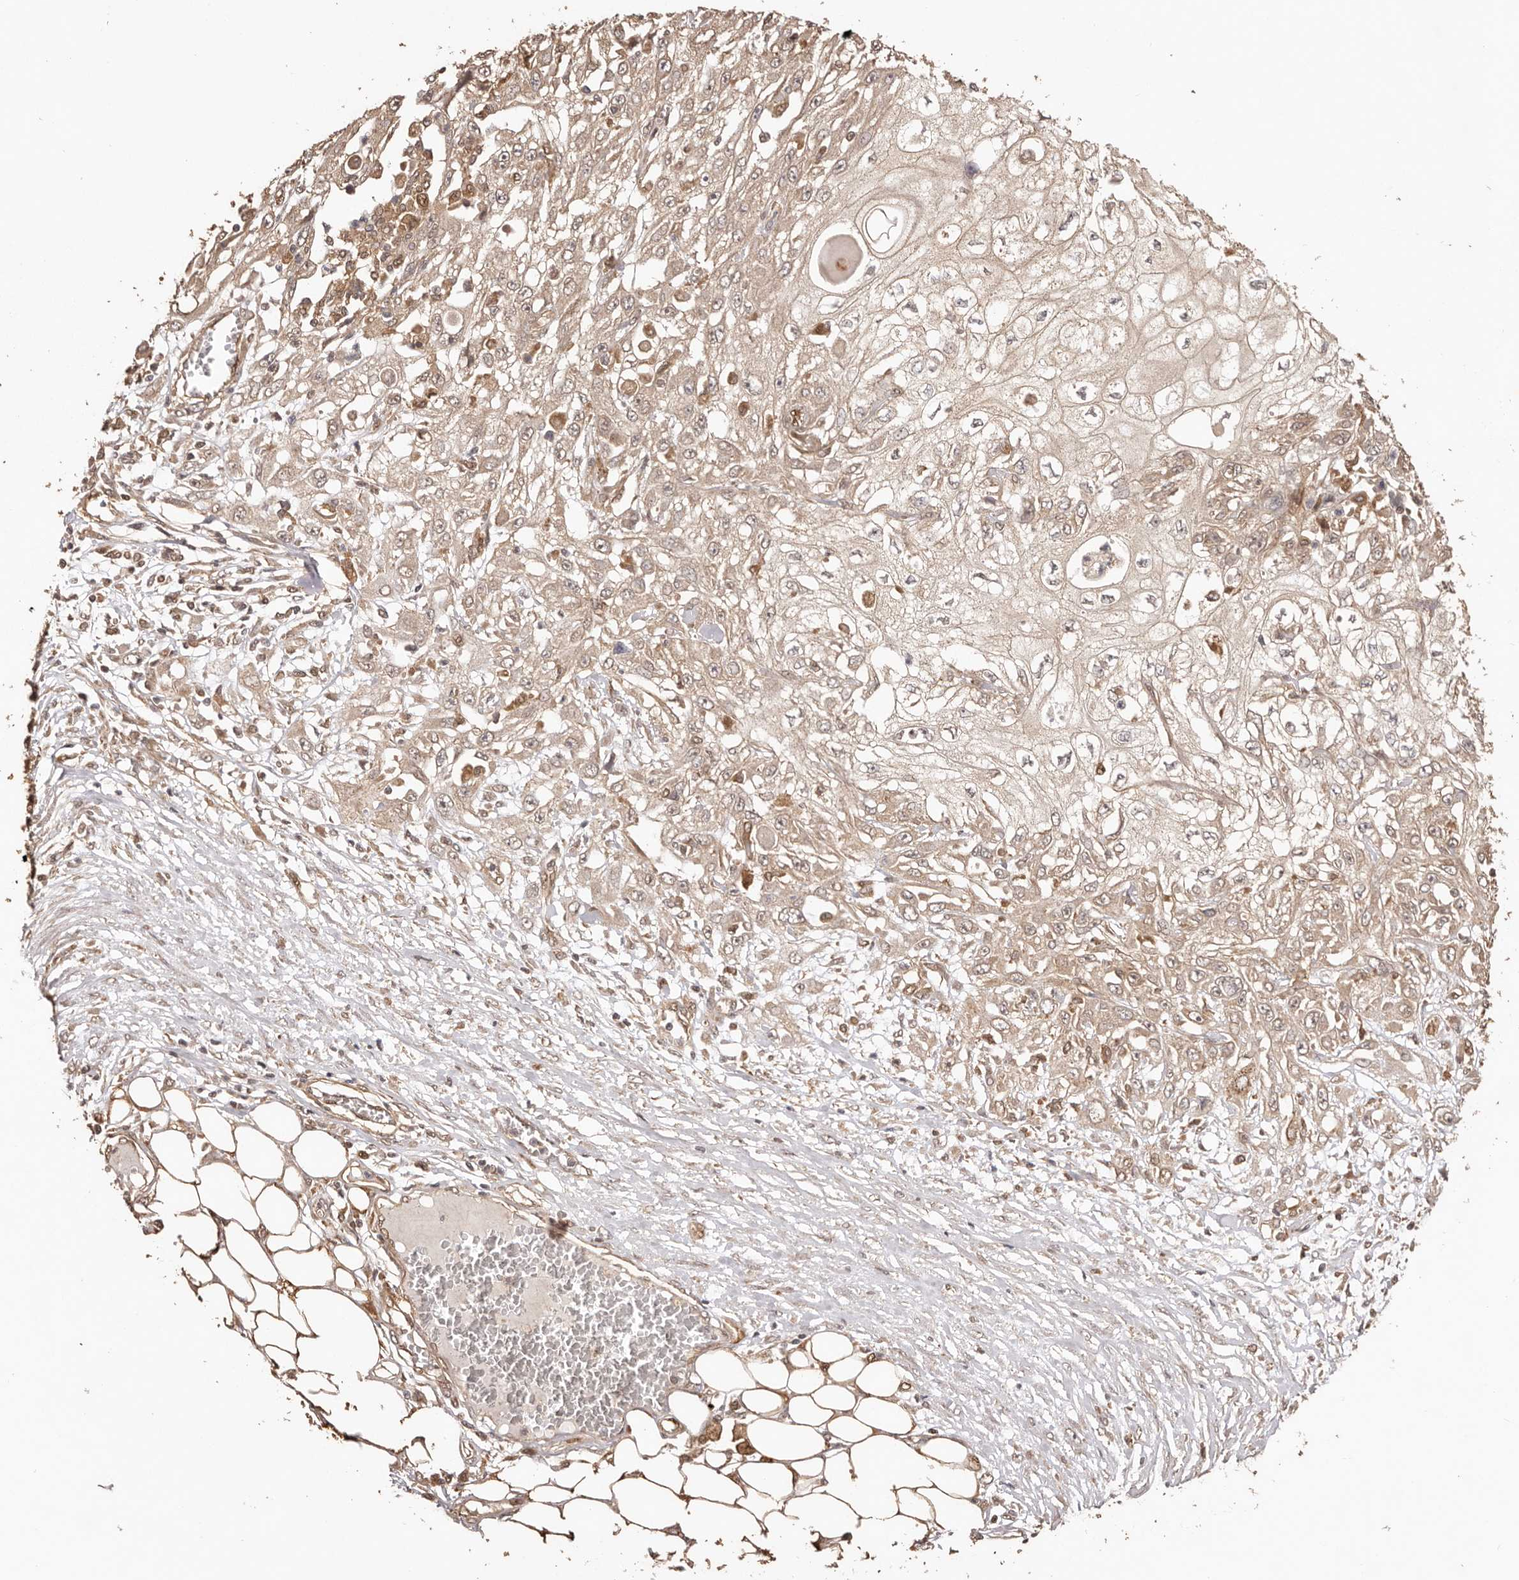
{"staining": {"intensity": "weak", "quantity": ">75%", "location": "cytoplasmic/membranous"}, "tissue": "skin cancer", "cell_type": "Tumor cells", "image_type": "cancer", "snomed": [{"axis": "morphology", "description": "Squamous cell carcinoma, NOS"}, {"axis": "morphology", "description": "Squamous cell carcinoma, metastatic, NOS"}, {"axis": "topography", "description": "Skin"}, {"axis": "topography", "description": "Lymph node"}], "caption": "Protein staining demonstrates weak cytoplasmic/membranous staining in approximately >75% of tumor cells in skin squamous cell carcinoma. (brown staining indicates protein expression, while blue staining denotes nuclei).", "gene": "UBR2", "patient": {"sex": "male", "age": 75}}